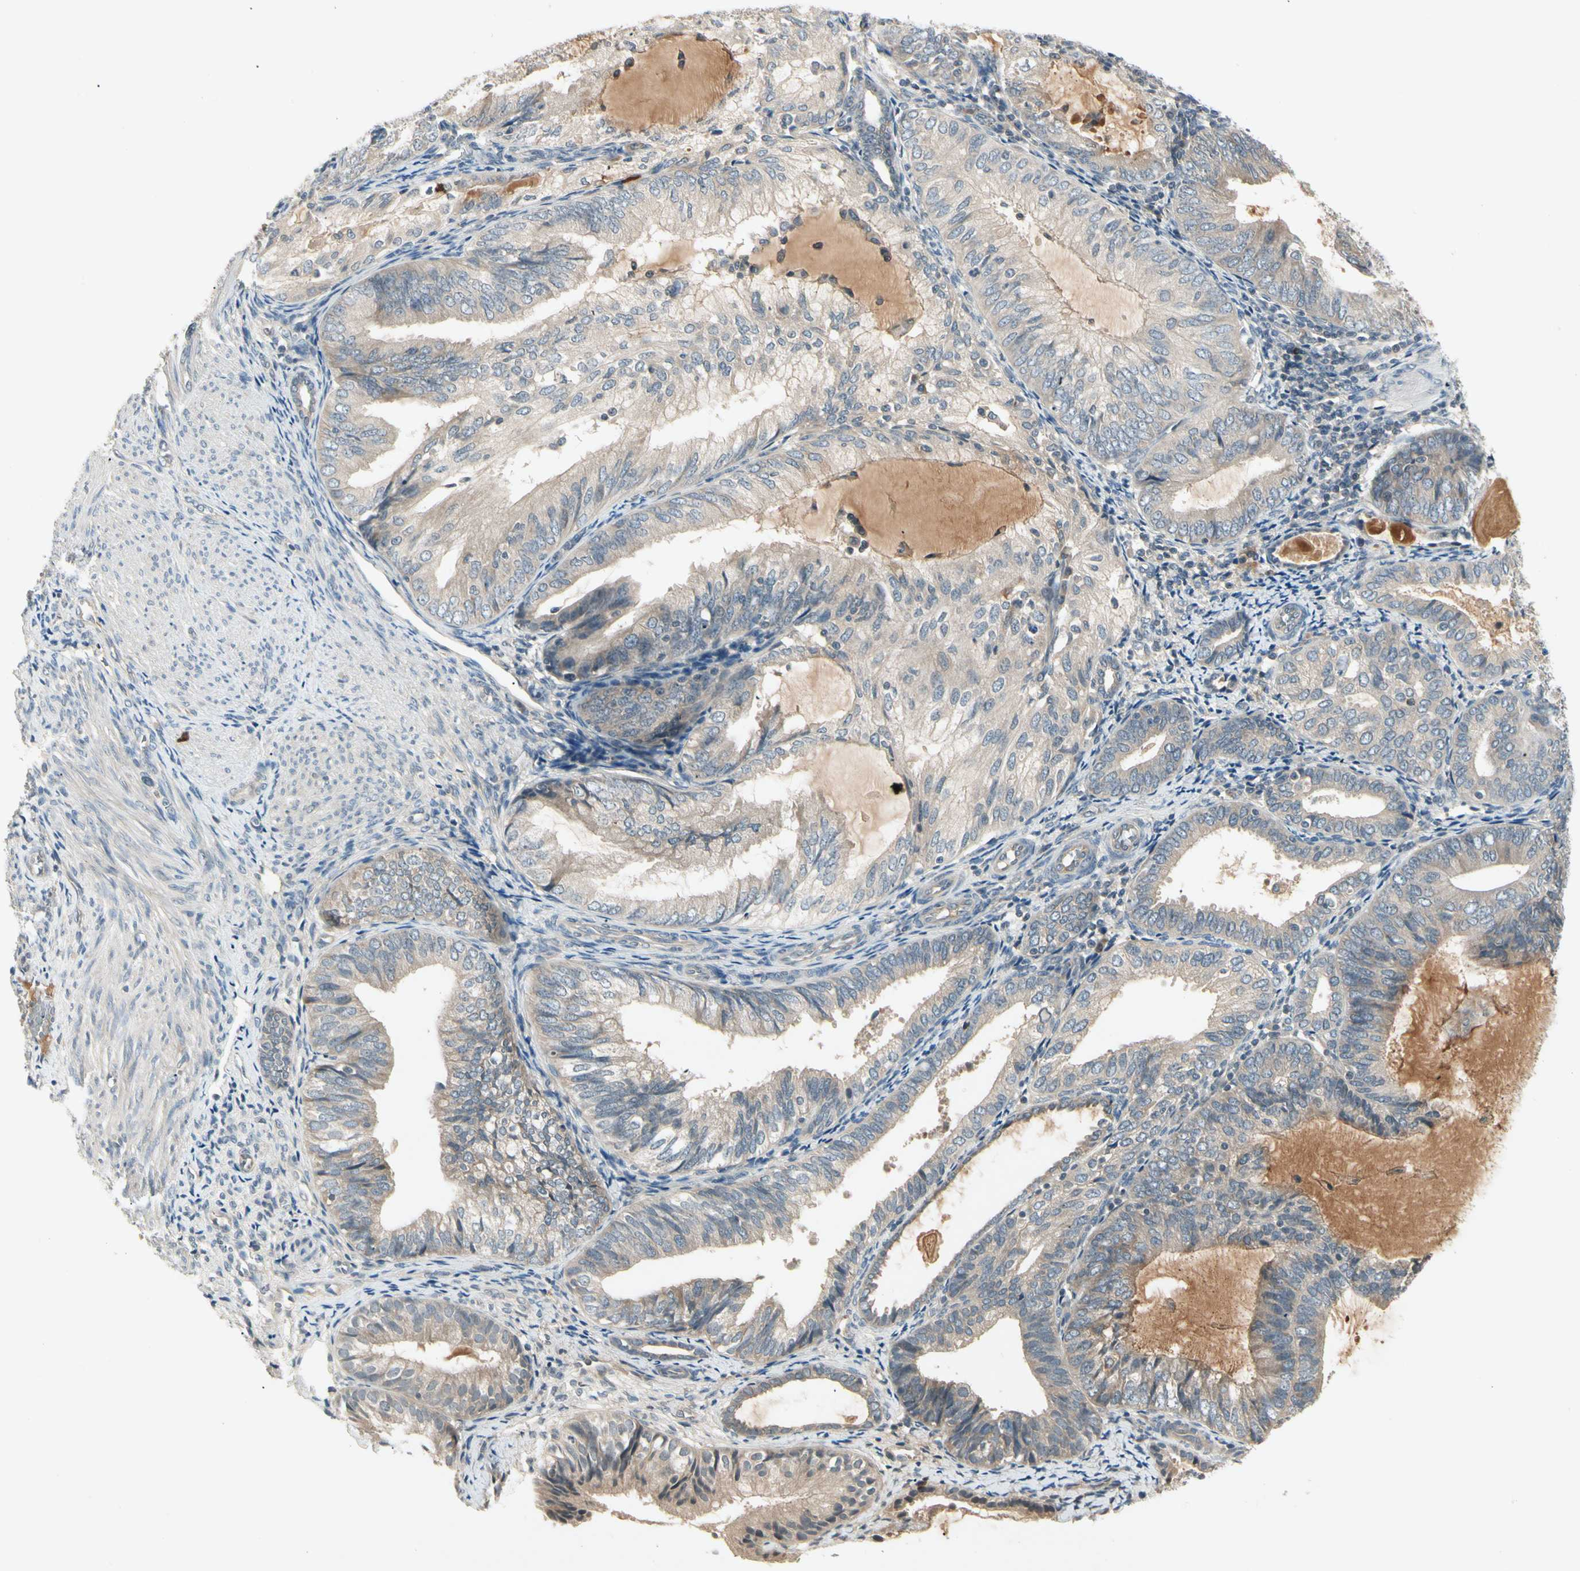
{"staining": {"intensity": "weak", "quantity": ">75%", "location": "cytoplasmic/membranous"}, "tissue": "endometrial cancer", "cell_type": "Tumor cells", "image_type": "cancer", "snomed": [{"axis": "morphology", "description": "Adenocarcinoma, NOS"}, {"axis": "topography", "description": "Endometrium"}], "caption": "Endometrial adenocarcinoma stained with DAB immunohistochemistry (IHC) shows low levels of weak cytoplasmic/membranous expression in about >75% of tumor cells.", "gene": "CCL4", "patient": {"sex": "female", "age": 81}}